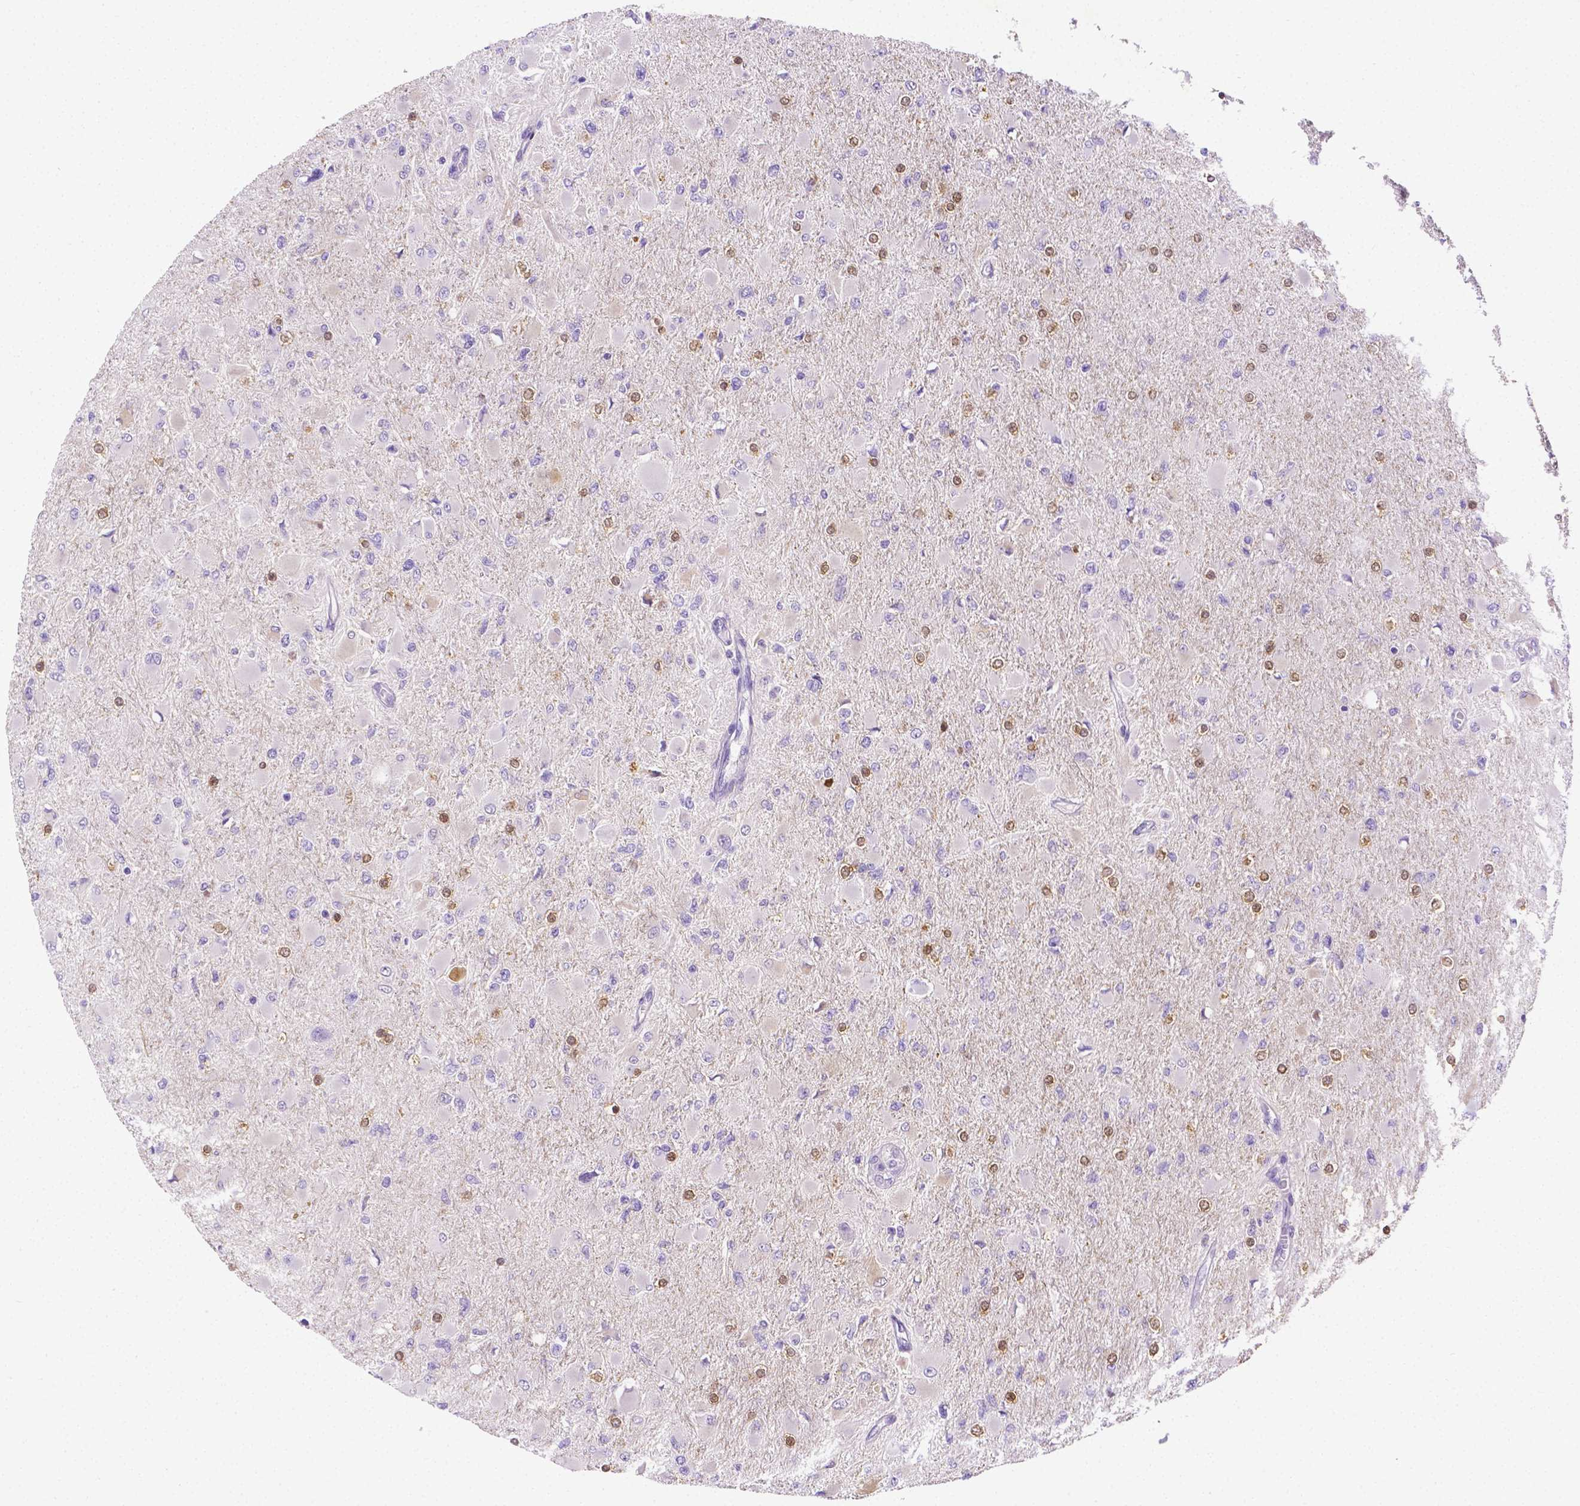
{"staining": {"intensity": "moderate", "quantity": "<25%", "location": "cytoplasmic/membranous,nuclear"}, "tissue": "glioma", "cell_type": "Tumor cells", "image_type": "cancer", "snomed": [{"axis": "morphology", "description": "Glioma, malignant, High grade"}, {"axis": "topography", "description": "Cerebral cortex"}], "caption": "Approximately <25% of tumor cells in human malignant high-grade glioma display moderate cytoplasmic/membranous and nuclear protein positivity as visualized by brown immunohistochemical staining.", "gene": "NXPH2", "patient": {"sex": "female", "age": 36}}